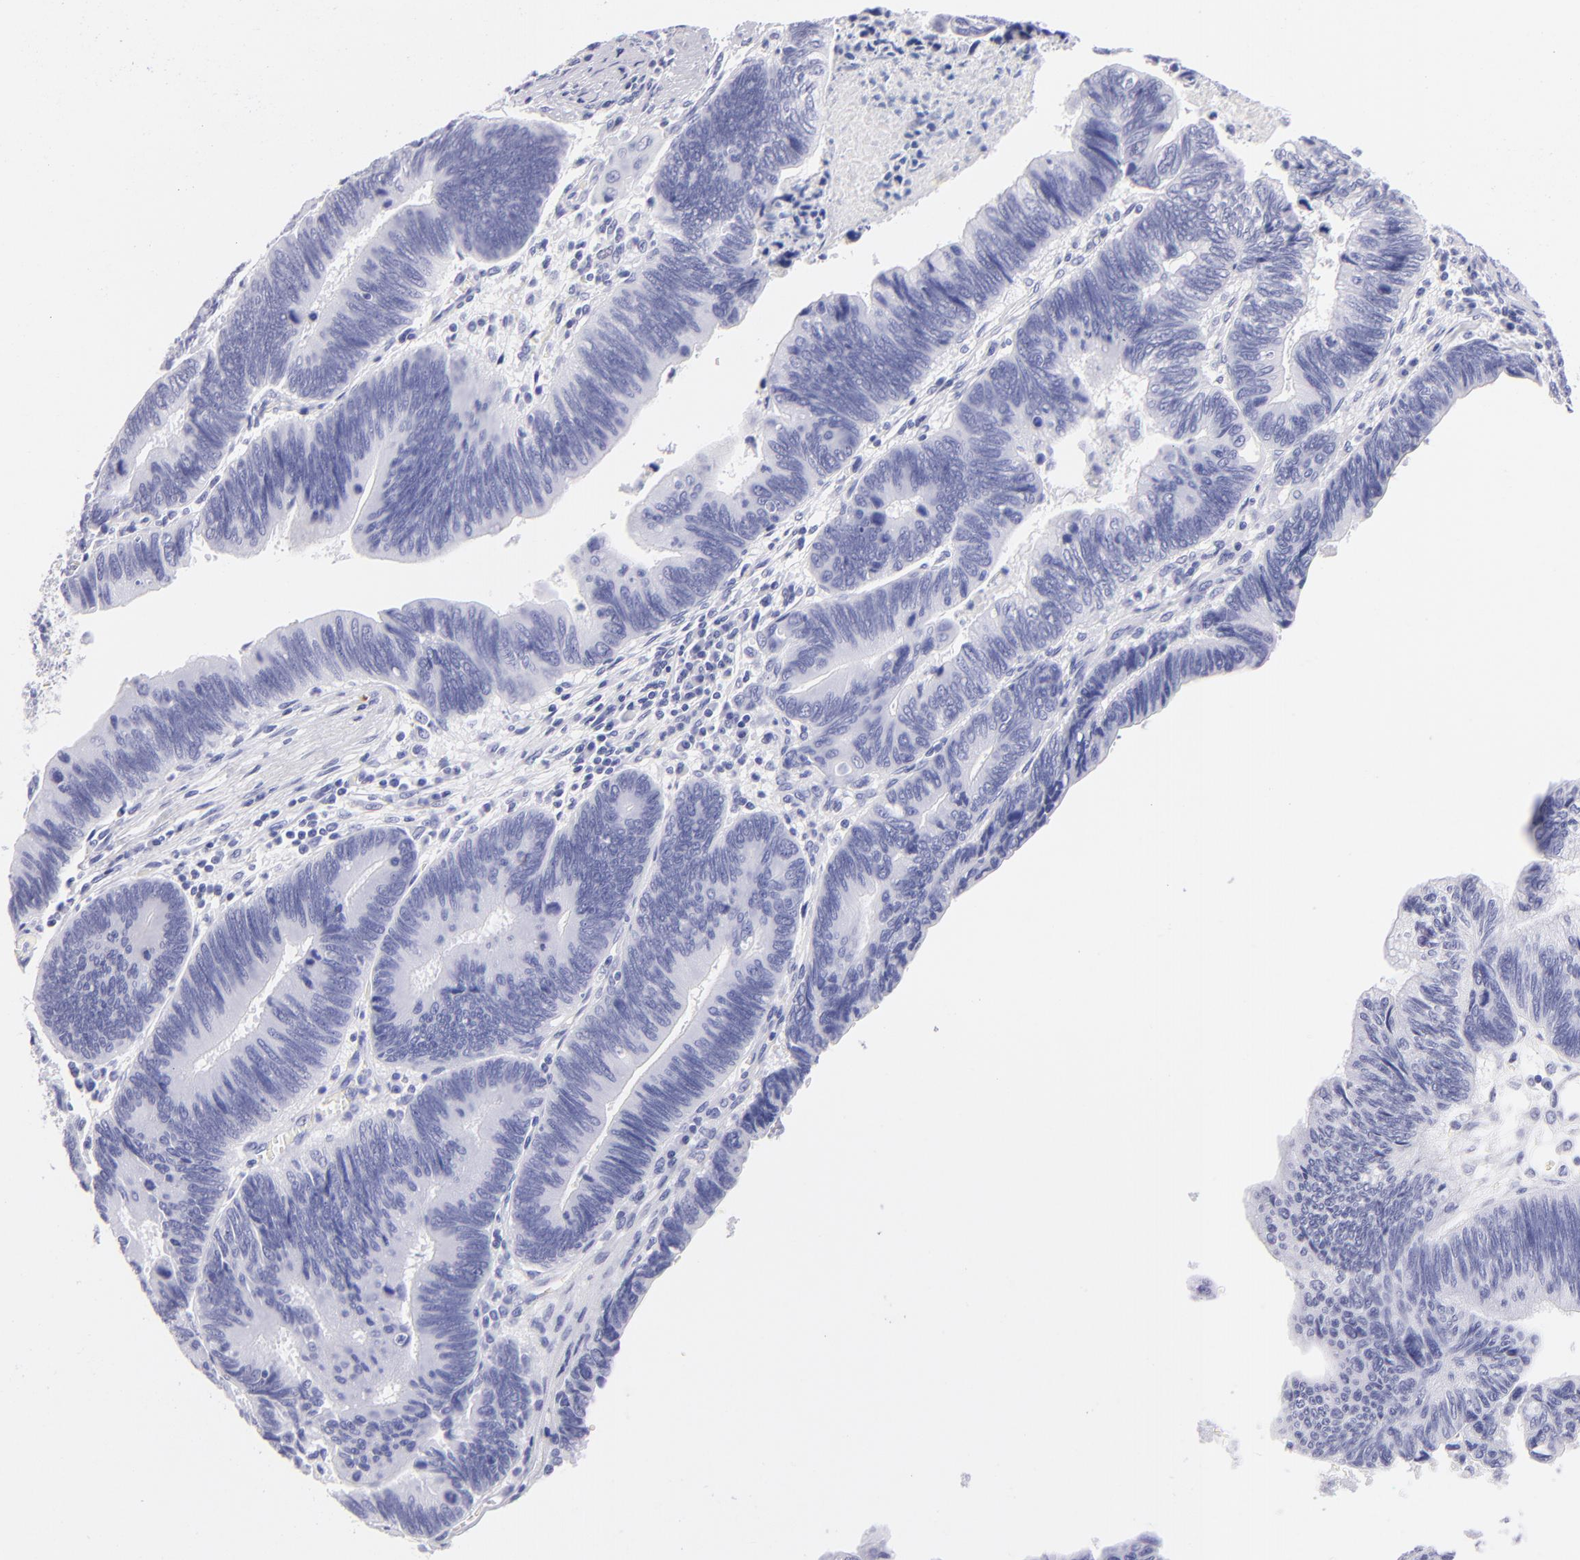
{"staining": {"intensity": "negative", "quantity": "none", "location": "none"}, "tissue": "pancreatic cancer", "cell_type": "Tumor cells", "image_type": "cancer", "snomed": [{"axis": "morphology", "description": "Adenocarcinoma, NOS"}, {"axis": "topography", "description": "Pancreas"}], "caption": "This photomicrograph is of pancreatic cancer (adenocarcinoma) stained with immunohistochemistry (IHC) to label a protein in brown with the nuclei are counter-stained blue. There is no staining in tumor cells.", "gene": "PRPH", "patient": {"sex": "female", "age": 70}}